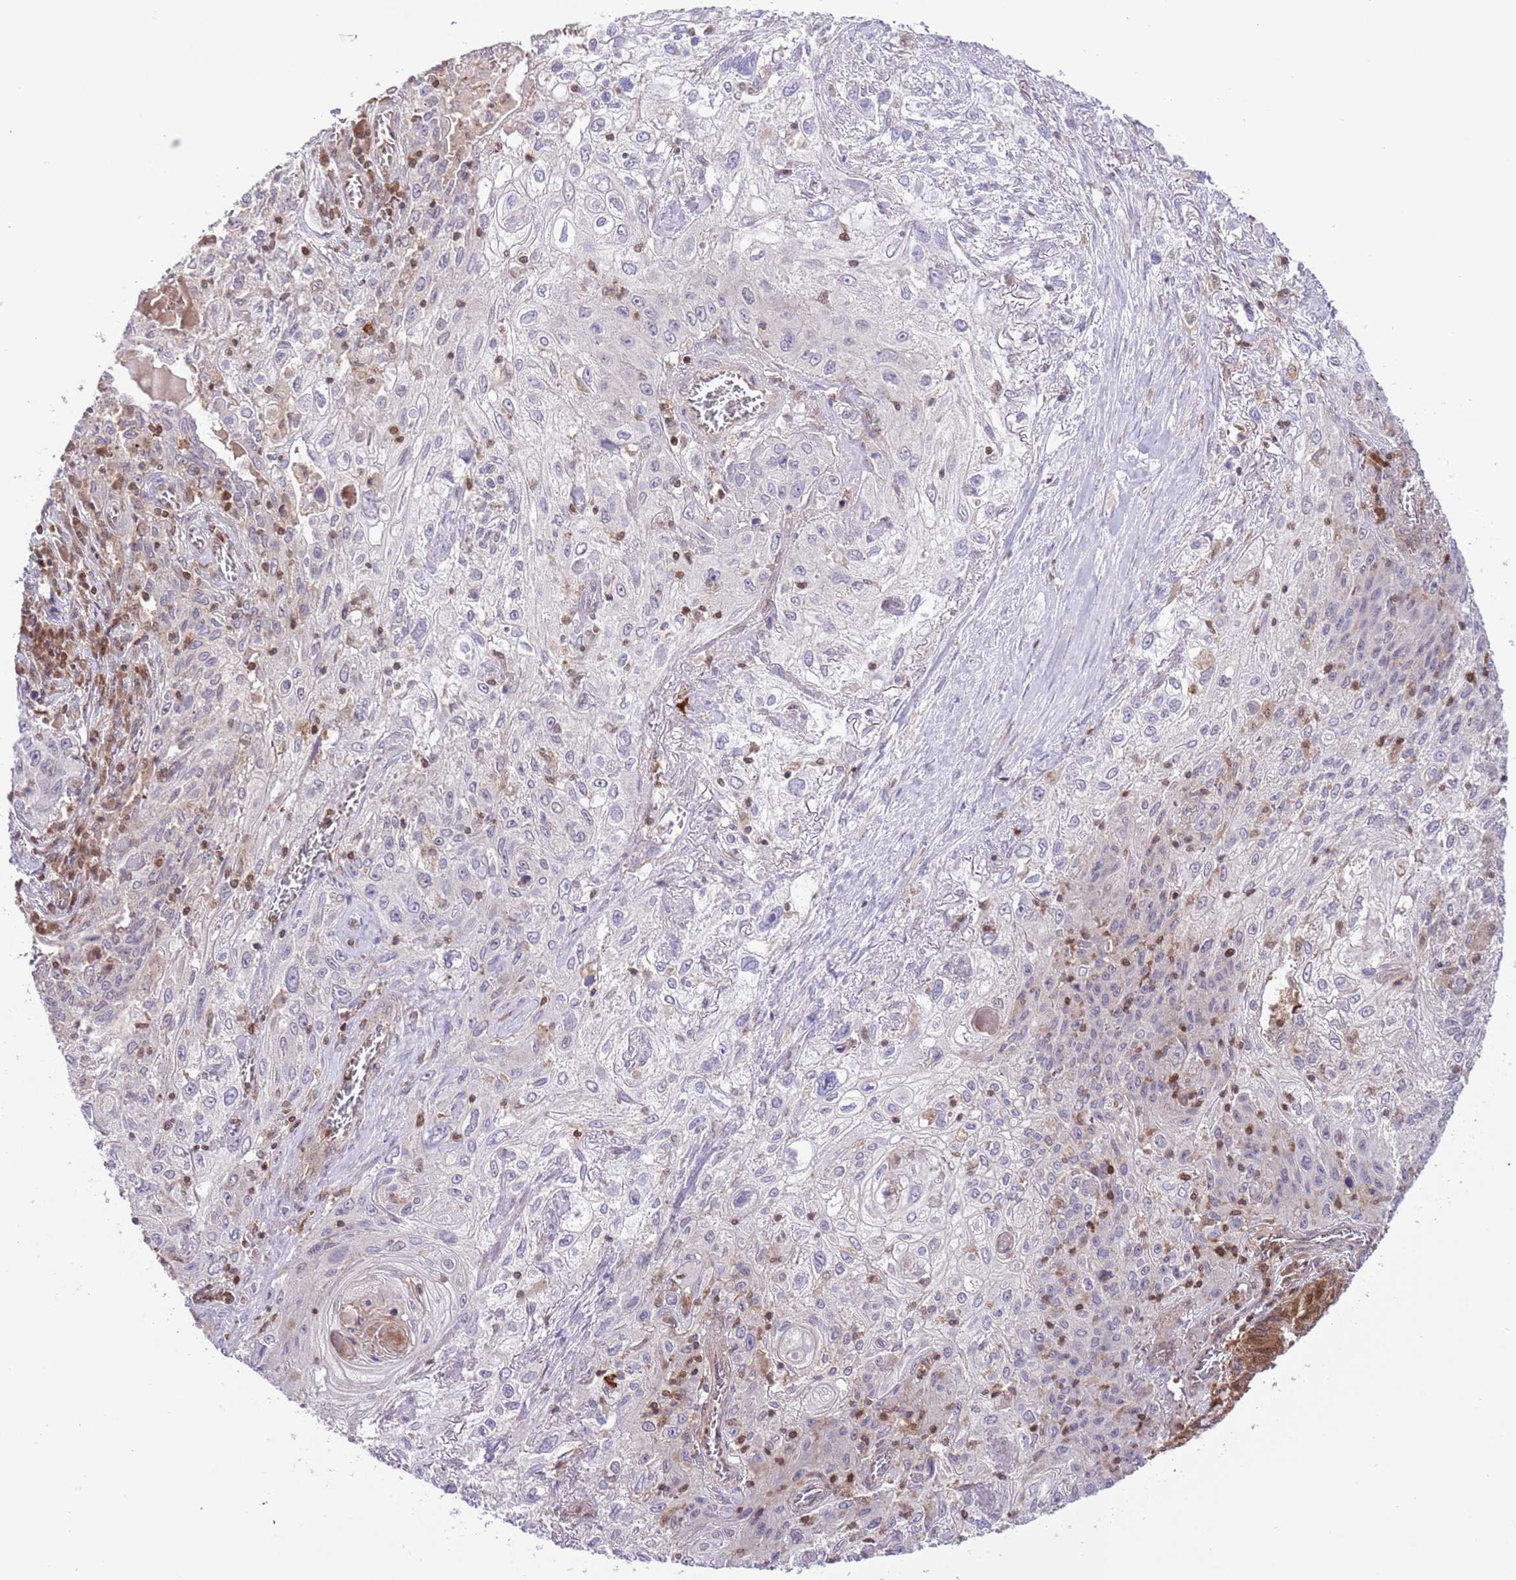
{"staining": {"intensity": "negative", "quantity": "none", "location": "none"}, "tissue": "lung cancer", "cell_type": "Tumor cells", "image_type": "cancer", "snomed": [{"axis": "morphology", "description": "Squamous cell carcinoma, NOS"}, {"axis": "topography", "description": "Lung"}], "caption": "This image is of lung cancer stained with immunohistochemistry to label a protein in brown with the nuclei are counter-stained blue. There is no positivity in tumor cells. (DAB (3,3'-diaminobenzidine) immunohistochemistry visualized using brightfield microscopy, high magnification).", "gene": "HDHD2", "patient": {"sex": "female", "age": 69}}